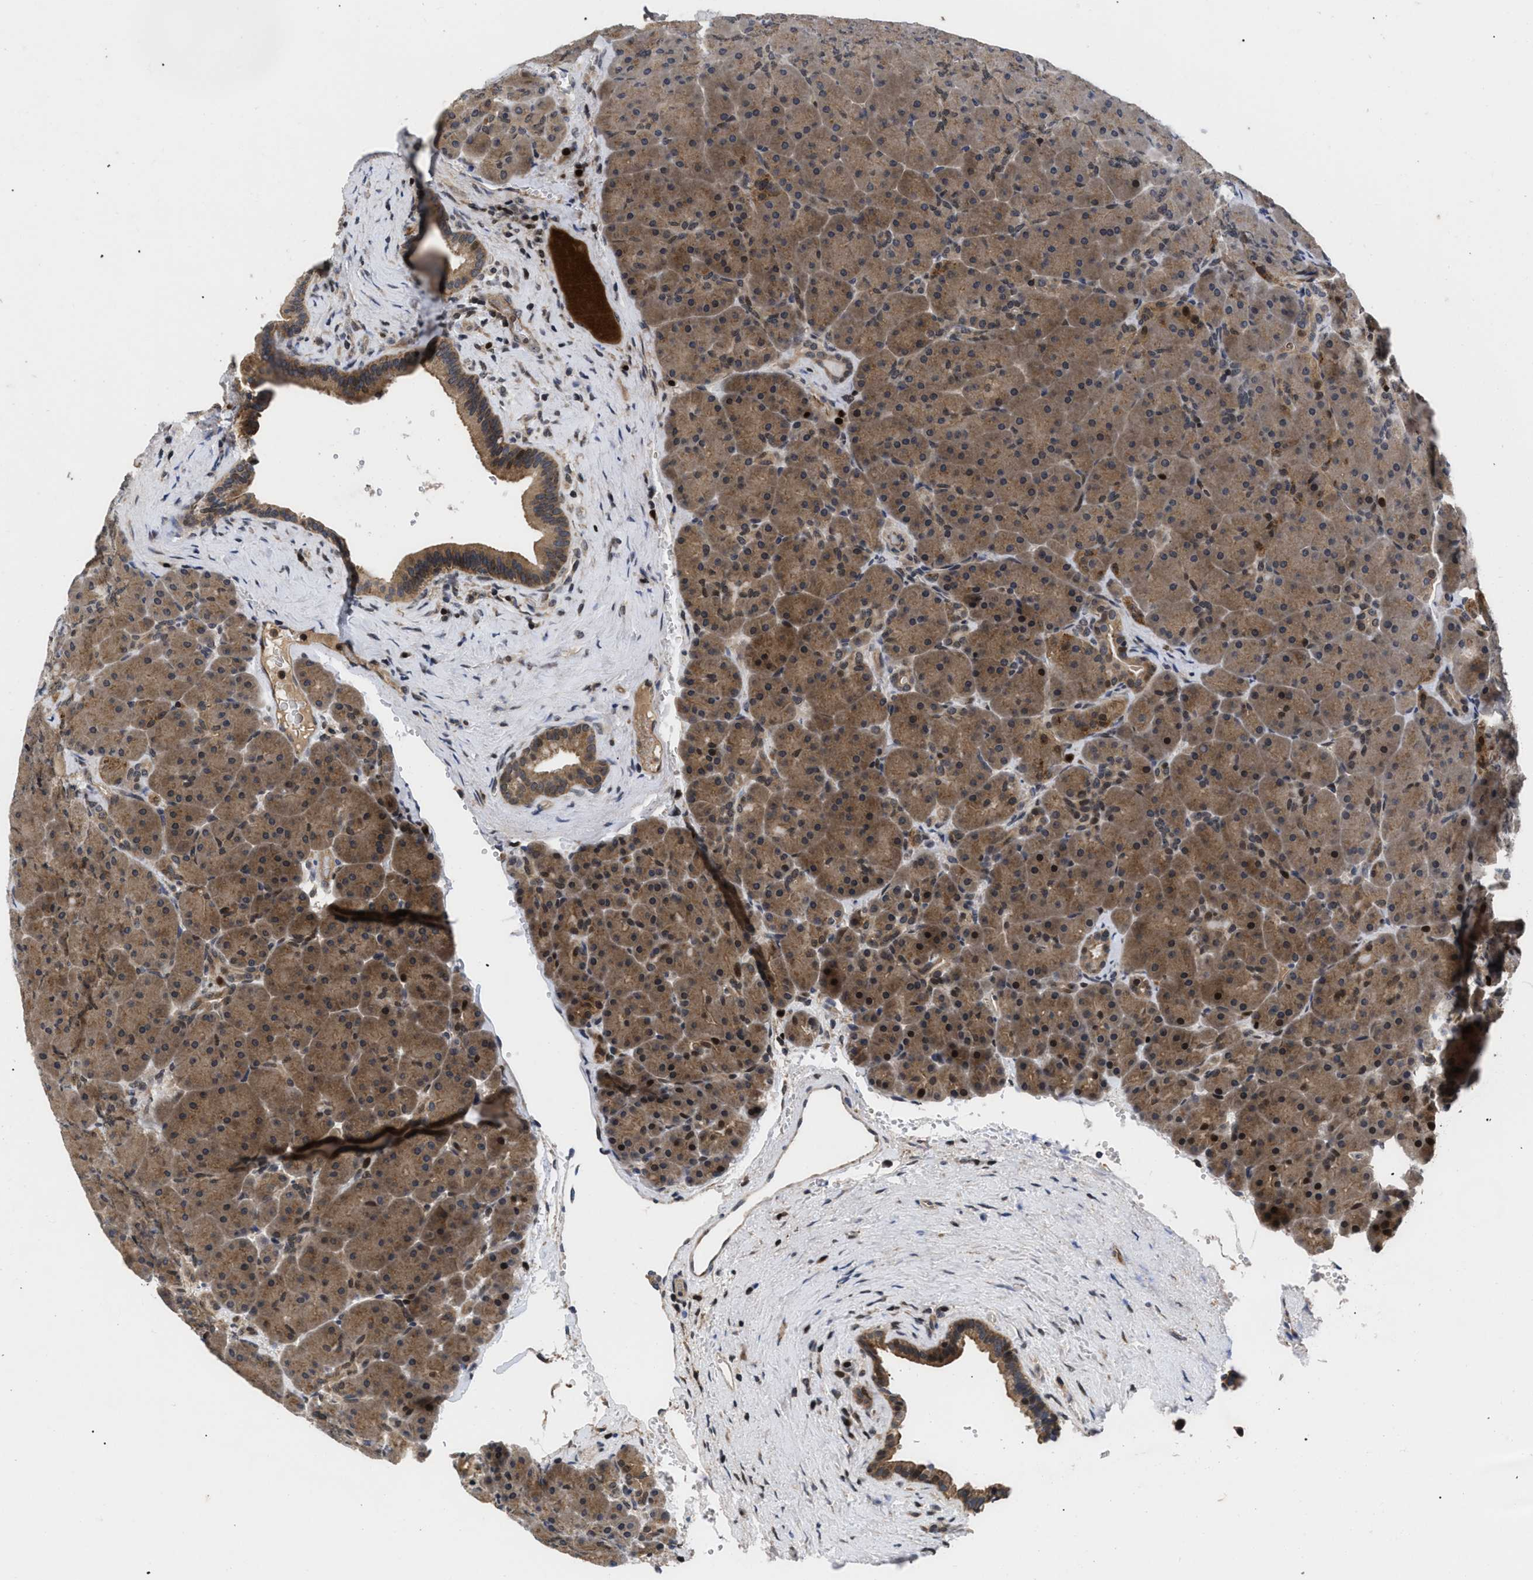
{"staining": {"intensity": "moderate", "quantity": ">75%", "location": "cytoplasmic/membranous,nuclear"}, "tissue": "pancreas", "cell_type": "Exocrine glandular cells", "image_type": "normal", "snomed": [{"axis": "morphology", "description": "Normal tissue, NOS"}, {"axis": "topography", "description": "Pancreas"}], "caption": "Immunohistochemical staining of normal human pancreas exhibits moderate cytoplasmic/membranous,nuclear protein positivity in about >75% of exocrine glandular cells. (DAB IHC with brightfield microscopy, high magnification).", "gene": "FAM200A", "patient": {"sex": "male", "age": 66}}